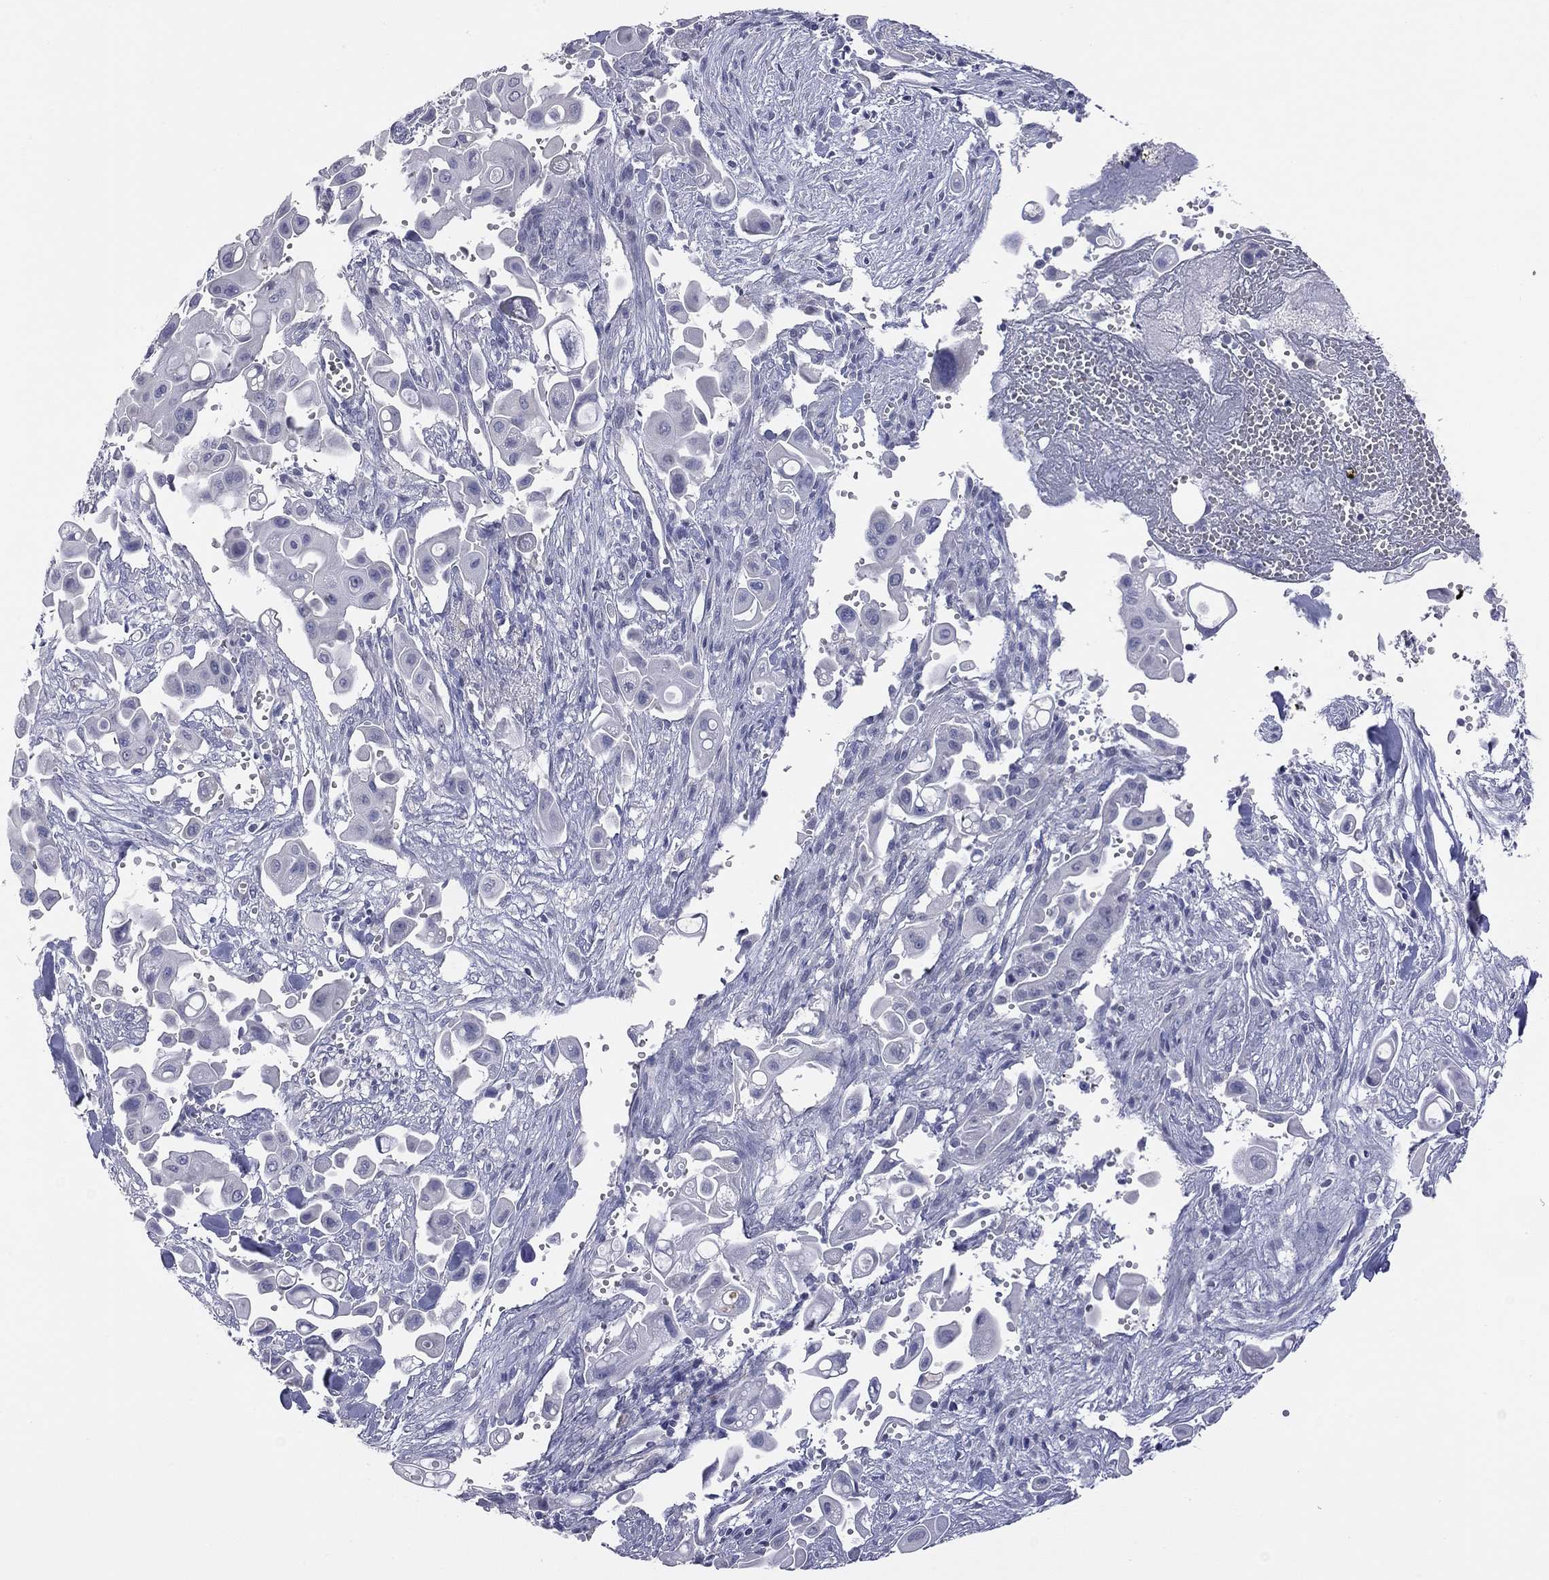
{"staining": {"intensity": "negative", "quantity": "none", "location": "none"}, "tissue": "pancreatic cancer", "cell_type": "Tumor cells", "image_type": "cancer", "snomed": [{"axis": "morphology", "description": "Adenocarcinoma, NOS"}, {"axis": "topography", "description": "Pancreas"}], "caption": "Tumor cells are negative for brown protein staining in pancreatic adenocarcinoma.", "gene": "HYLS1", "patient": {"sex": "male", "age": 50}}